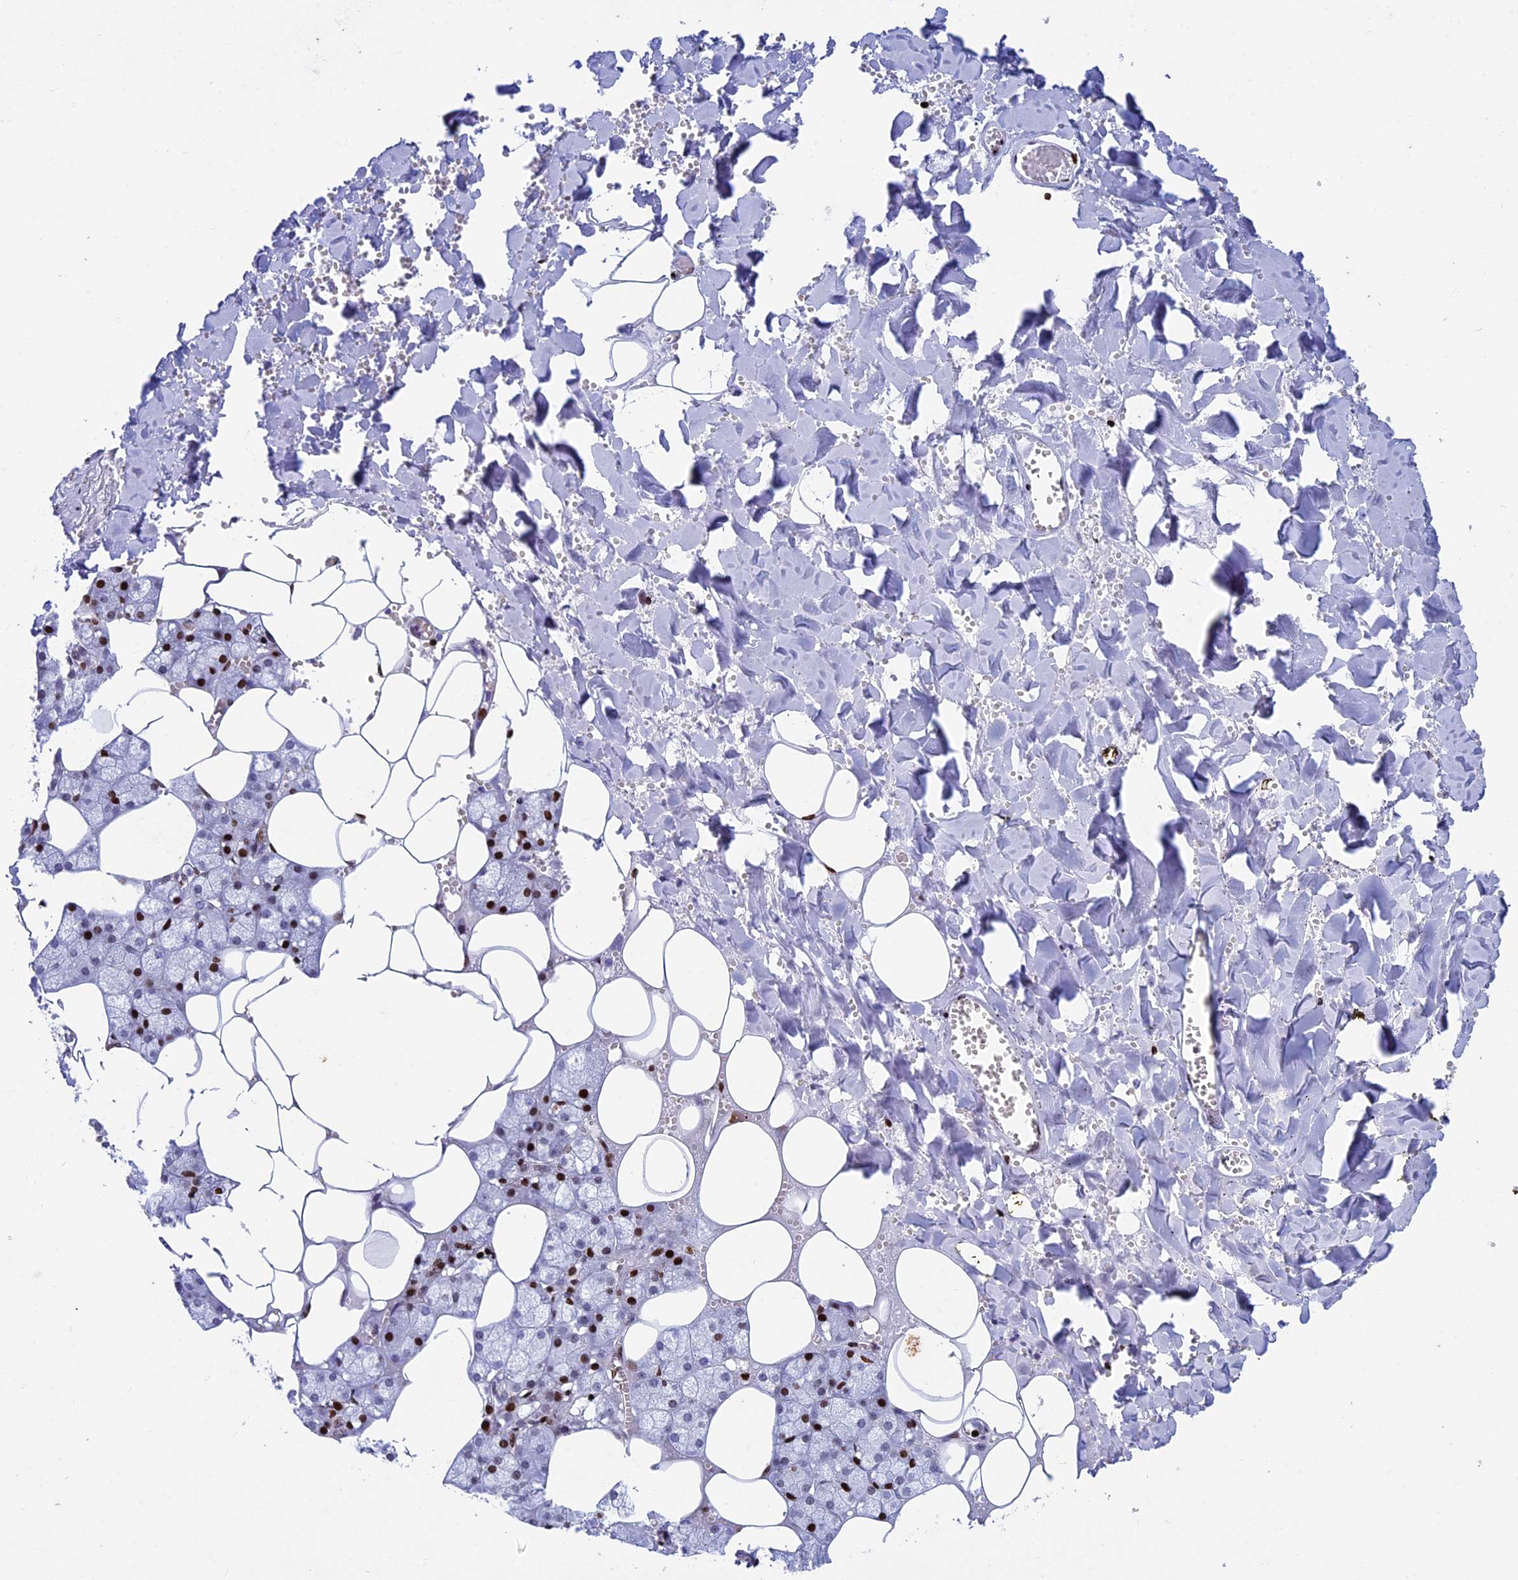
{"staining": {"intensity": "strong", "quantity": "25%-75%", "location": "nuclear"}, "tissue": "salivary gland", "cell_type": "Glandular cells", "image_type": "normal", "snomed": [{"axis": "morphology", "description": "Normal tissue, NOS"}, {"axis": "topography", "description": "Salivary gland"}], "caption": "A brown stain highlights strong nuclear expression of a protein in glandular cells of unremarkable human salivary gland. The staining was performed using DAB, with brown indicating positive protein expression. Nuclei are stained blue with hematoxylin.", "gene": "BTBD3", "patient": {"sex": "male", "age": 62}}